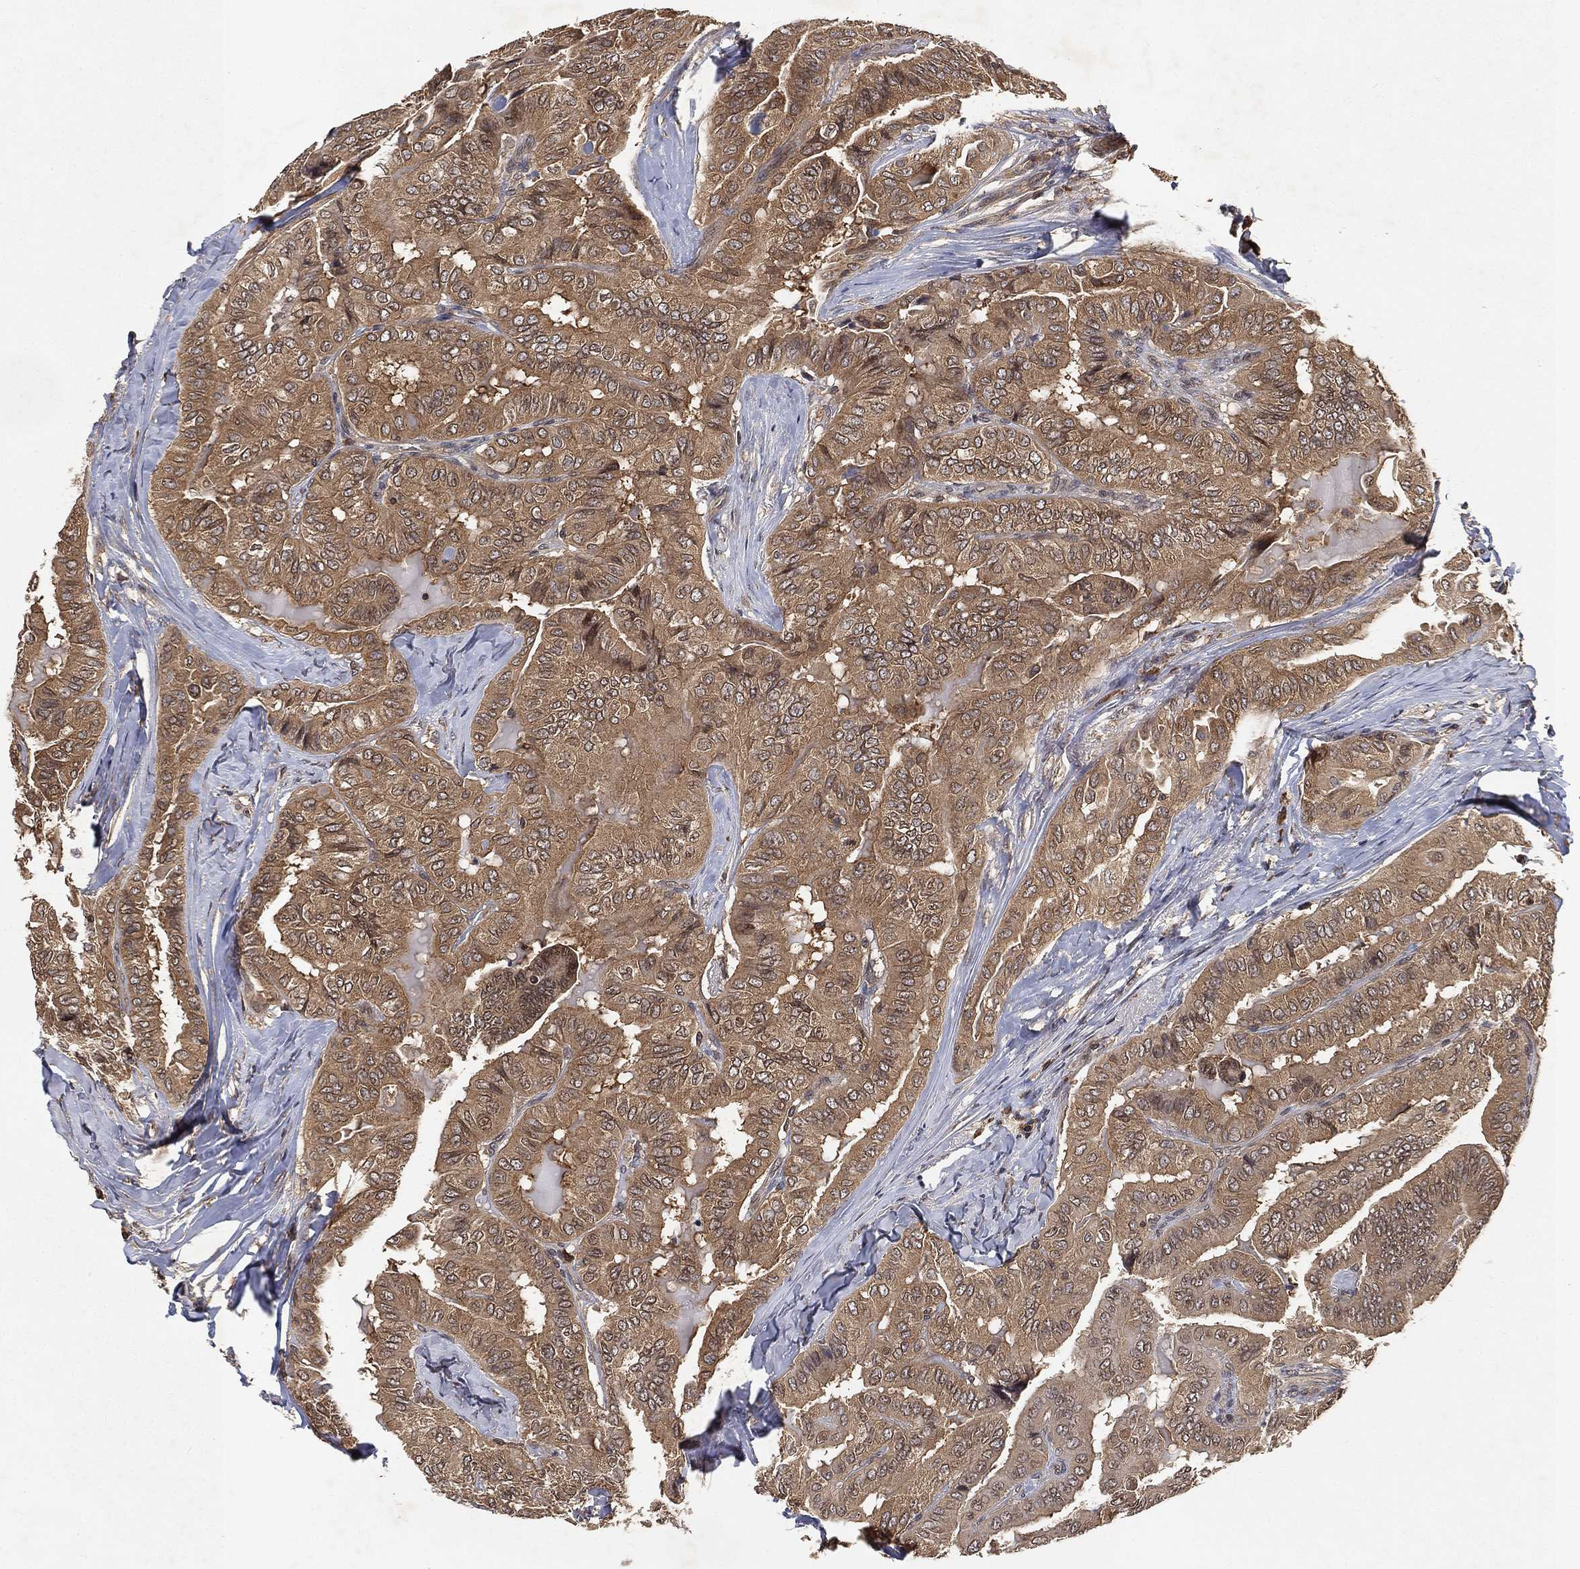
{"staining": {"intensity": "moderate", "quantity": ">75%", "location": "cytoplasmic/membranous"}, "tissue": "thyroid cancer", "cell_type": "Tumor cells", "image_type": "cancer", "snomed": [{"axis": "morphology", "description": "Papillary adenocarcinoma, NOS"}, {"axis": "topography", "description": "Thyroid gland"}], "caption": "This is a histology image of immunohistochemistry staining of papillary adenocarcinoma (thyroid), which shows moderate staining in the cytoplasmic/membranous of tumor cells.", "gene": "UBA5", "patient": {"sex": "female", "age": 68}}